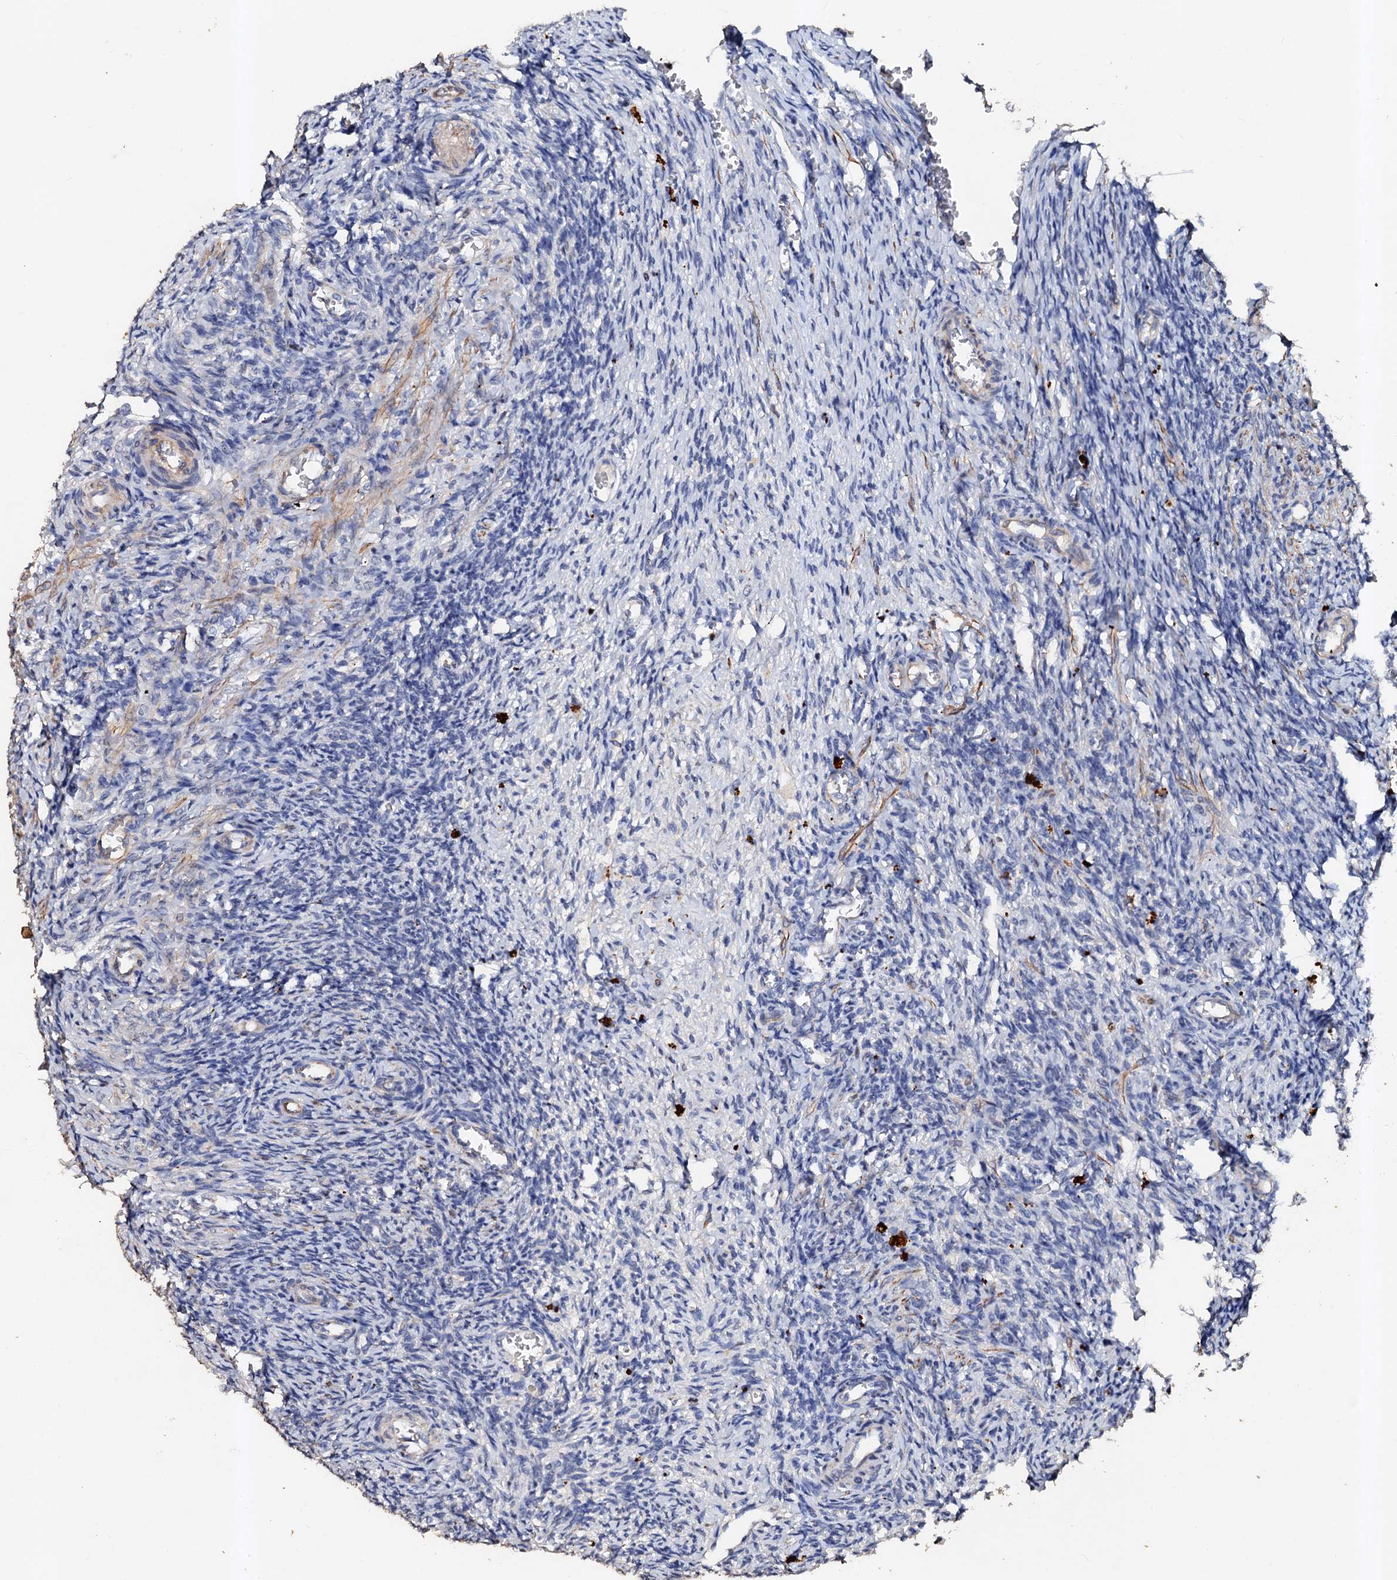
{"staining": {"intensity": "weak", "quantity": ">75%", "location": "cytoplasmic/membranous"}, "tissue": "ovary", "cell_type": "Follicle cells", "image_type": "normal", "snomed": [{"axis": "morphology", "description": "Normal tissue, NOS"}, {"axis": "topography", "description": "Ovary"}], "caption": "High-magnification brightfield microscopy of normal ovary stained with DAB (3,3'-diaminobenzidine) (brown) and counterstained with hematoxylin (blue). follicle cells exhibit weak cytoplasmic/membranous positivity is appreciated in about>75% of cells. The protein is stained brown, and the nuclei are stained in blue (DAB (3,3'-diaminobenzidine) IHC with brightfield microscopy, high magnification).", "gene": "VPS36", "patient": {"sex": "female", "age": 27}}